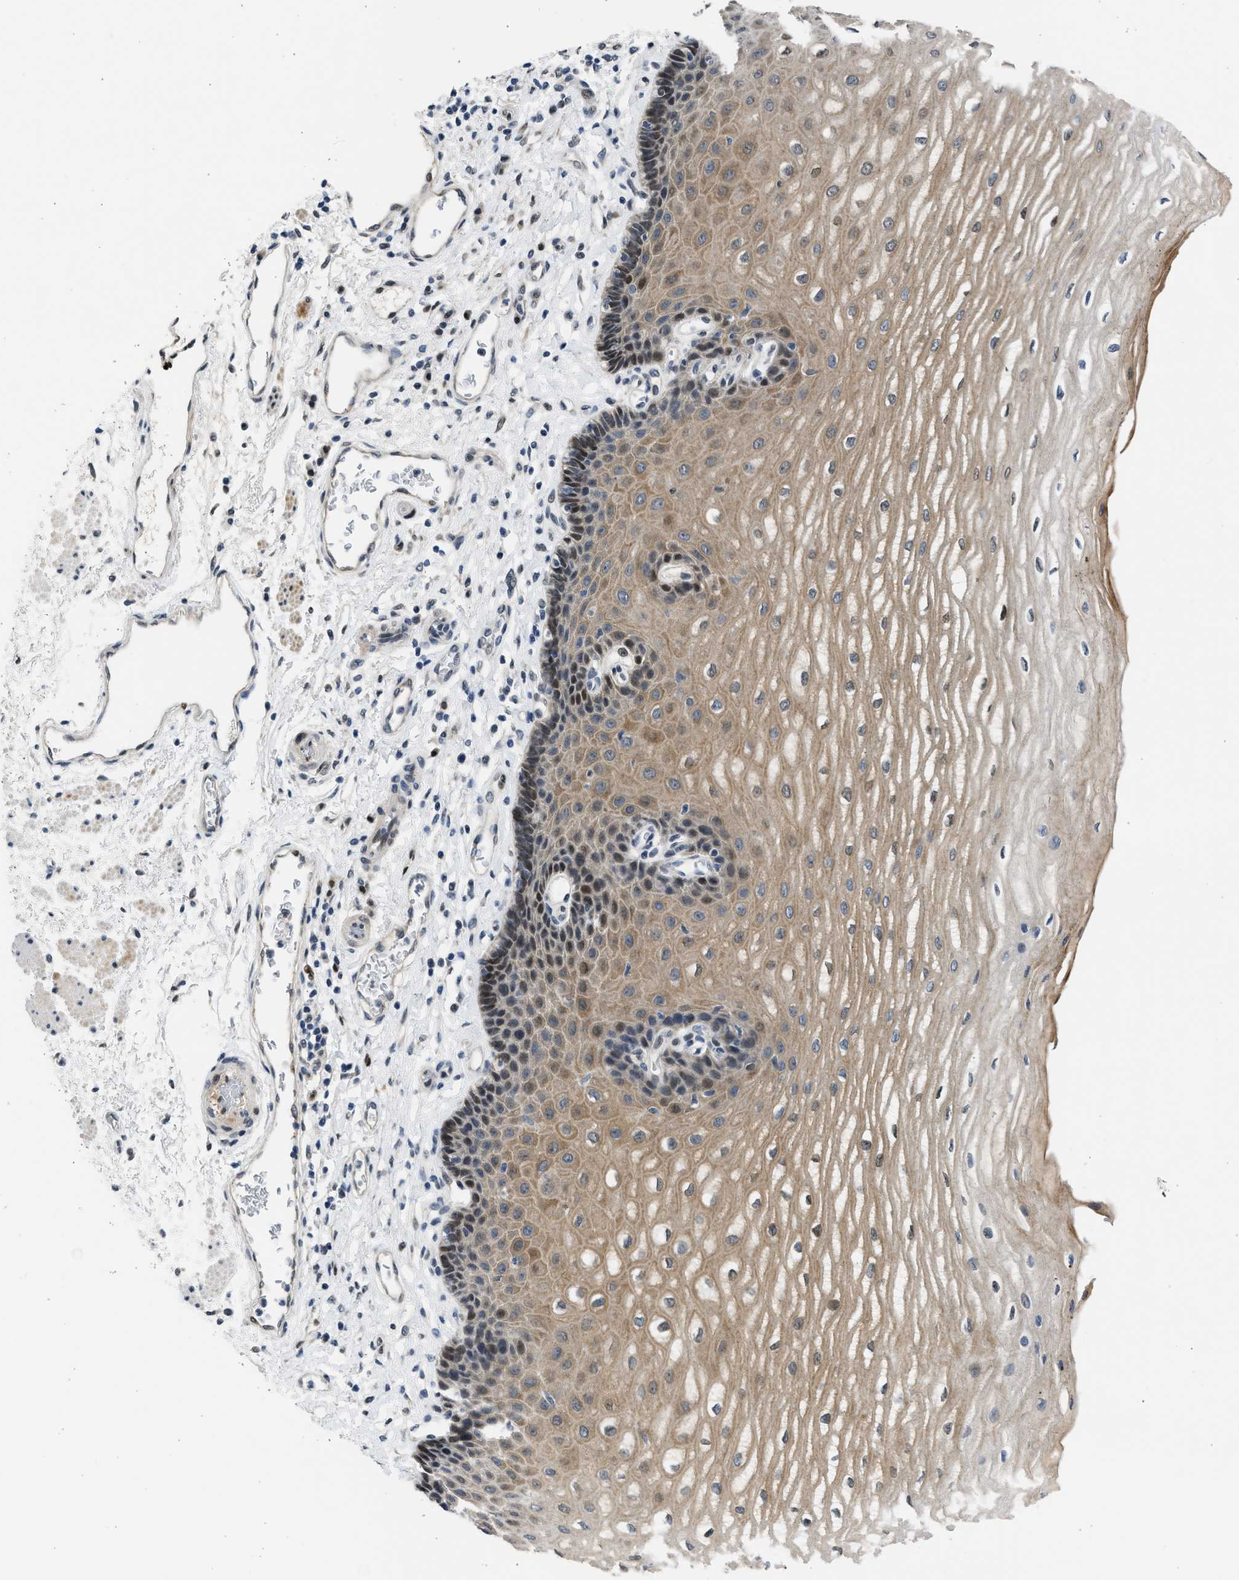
{"staining": {"intensity": "moderate", "quantity": ">75%", "location": "cytoplasmic/membranous,nuclear"}, "tissue": "esophagus", "cell_type": "Squamous epithelial cells", "image_type": "normal", "snomed": [{"axis": "morphology", "description": "Normal tissue, NOS"}, {"axis": "topography", "description": "Esophagus"}], "caption": "DAB immunohistochemical staining of benign esophagus demonstrates moderate cytoplasmic/membranous,nuclear protein expression in about >75% of squamous epithelial cells. (Brightfield microscopy of DAB IHC at high magnification).", "gene": "HMGN3", "patient": {"sex": "male", "age": 54}}